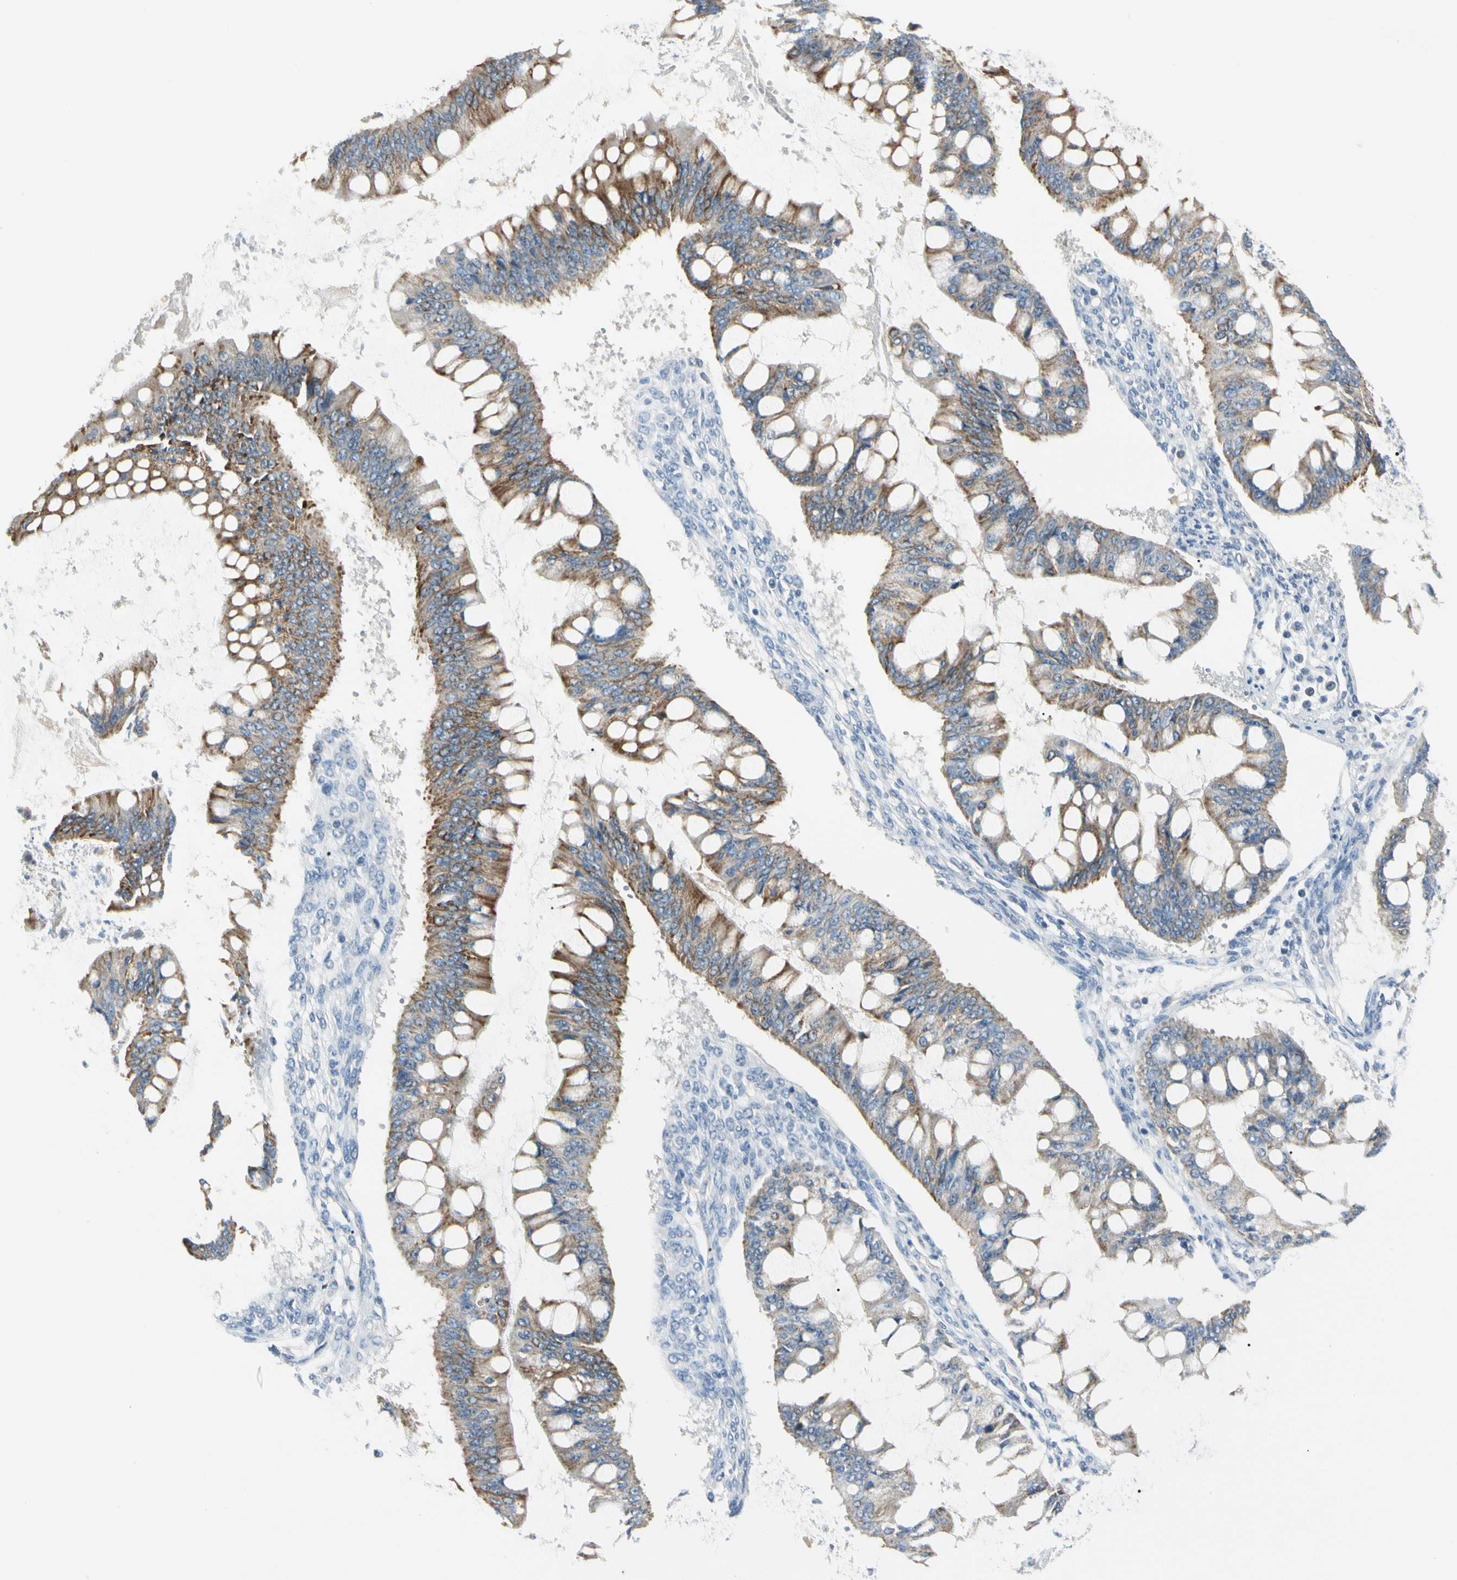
{"staining": {"intensity": "moderate", "quantity": "25%-75%", "location": "cytoplasmic/membranous"}, "tissue": "ovarian cancer", "cell_type": "Tumor cells", "image_type": "cancer", "snomed": [{"axis": "morphology", "description": "Cystadenocarcinoma, mucinous, NOS"}, {"axis": "topography", "description": "Ovary"}], "caption": "The photomicrograph shows immunohistochemical staining of mucinous cystadenocarcinoma (ovarian). There is moderate cytoplasmic/membranous staining is identified in approximately 25%-75% of tumor cells.", "gene": "SLC6A15", "patient": {"sex": "female", "age": 73}}